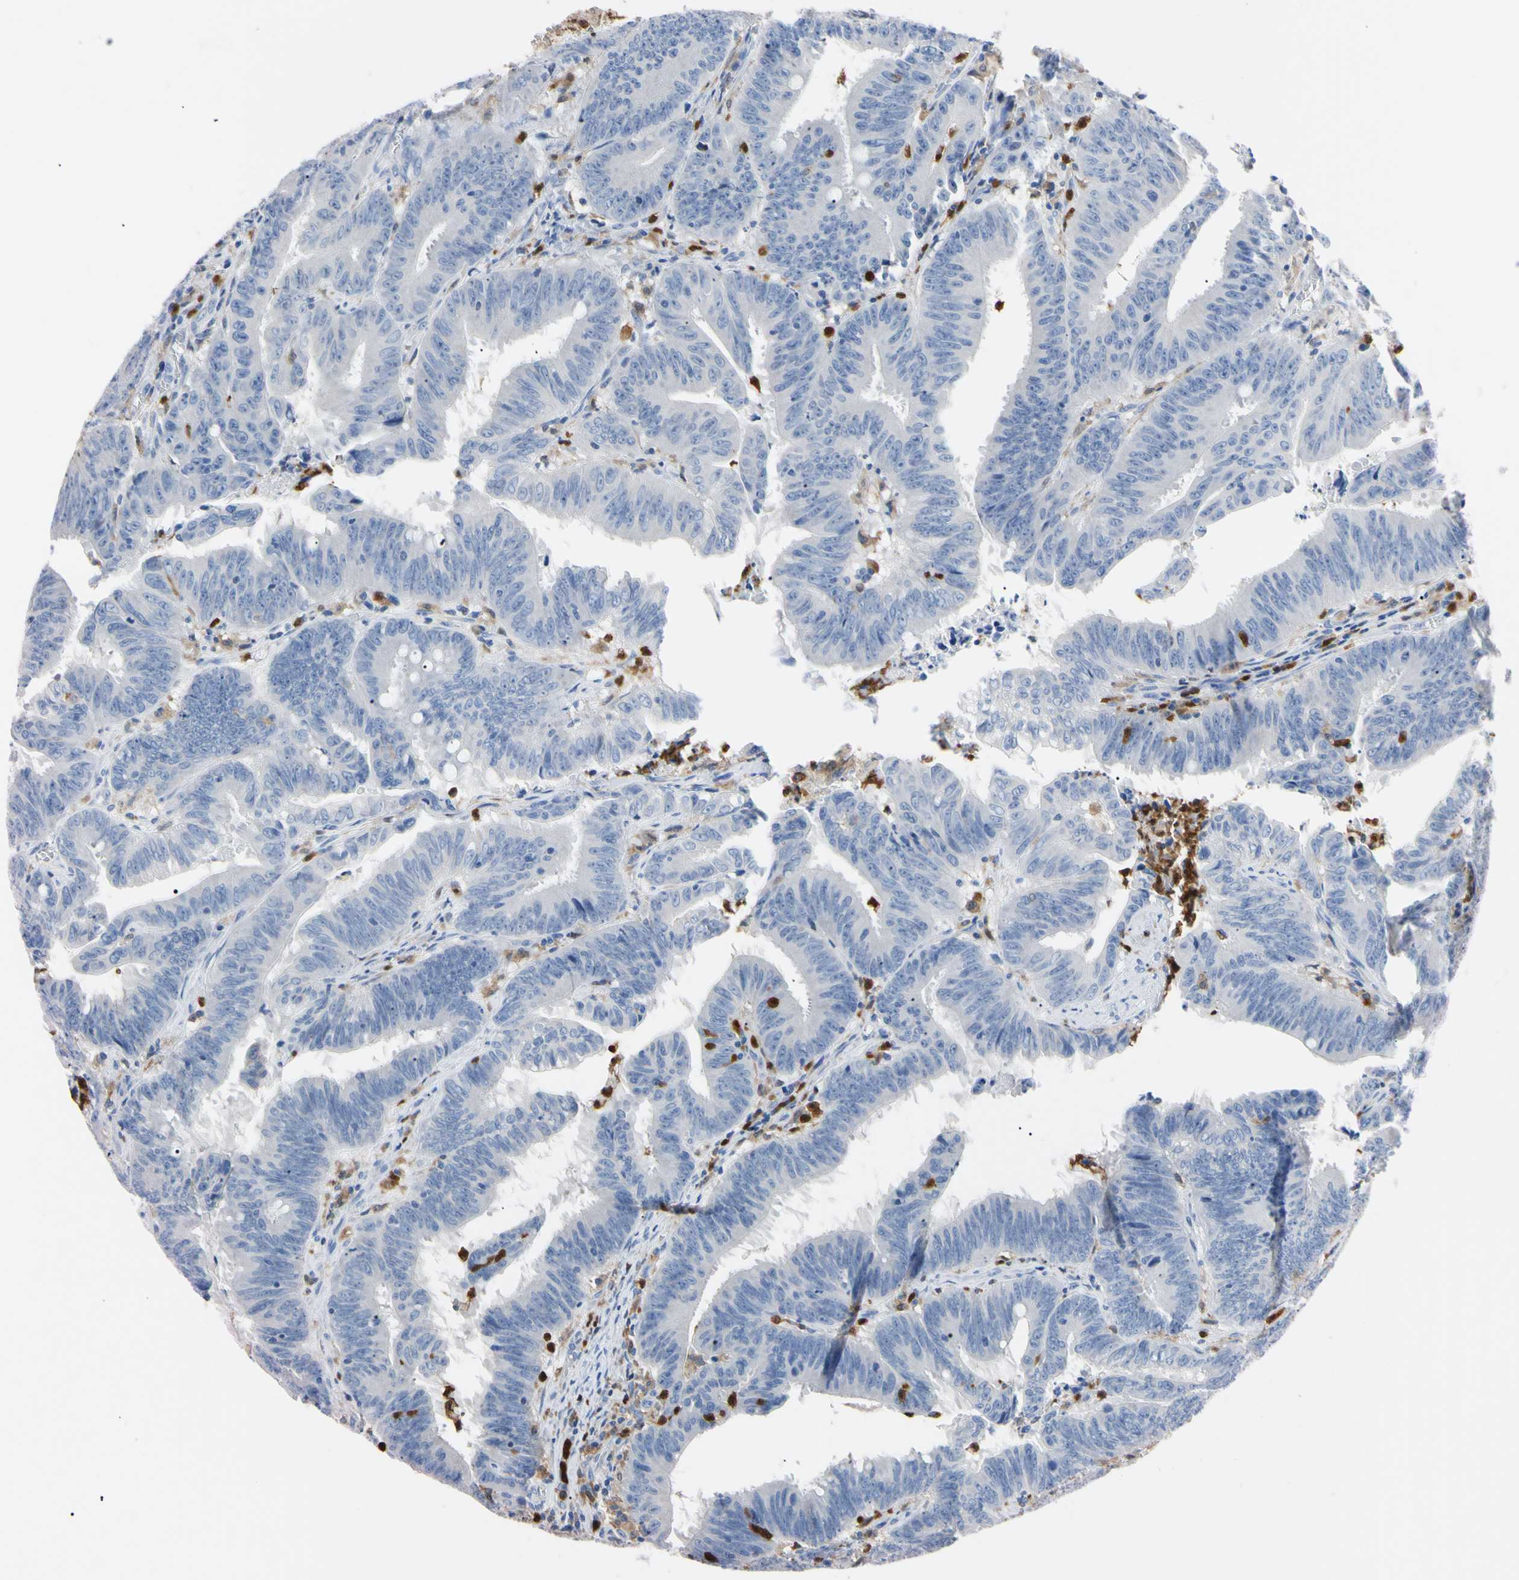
{"staining": {"intensity": "negative", "quantity": "none", "location": "none"}, "tissue": "colorectal cancer", "cell_type": "Tumor cells", "image_type": "cancer", "snomed": [{"axis": "morphology", "description": "Adenocarcinoma, NOS"}, {"axis": "topography", "description": "Colon"}], "caption": "IHC of colorectal cancer (adenocarcinoma) displays no positivity in tumor cells.", "gene": "NCF4", "patient": {"sex": "male", "age": 45}}